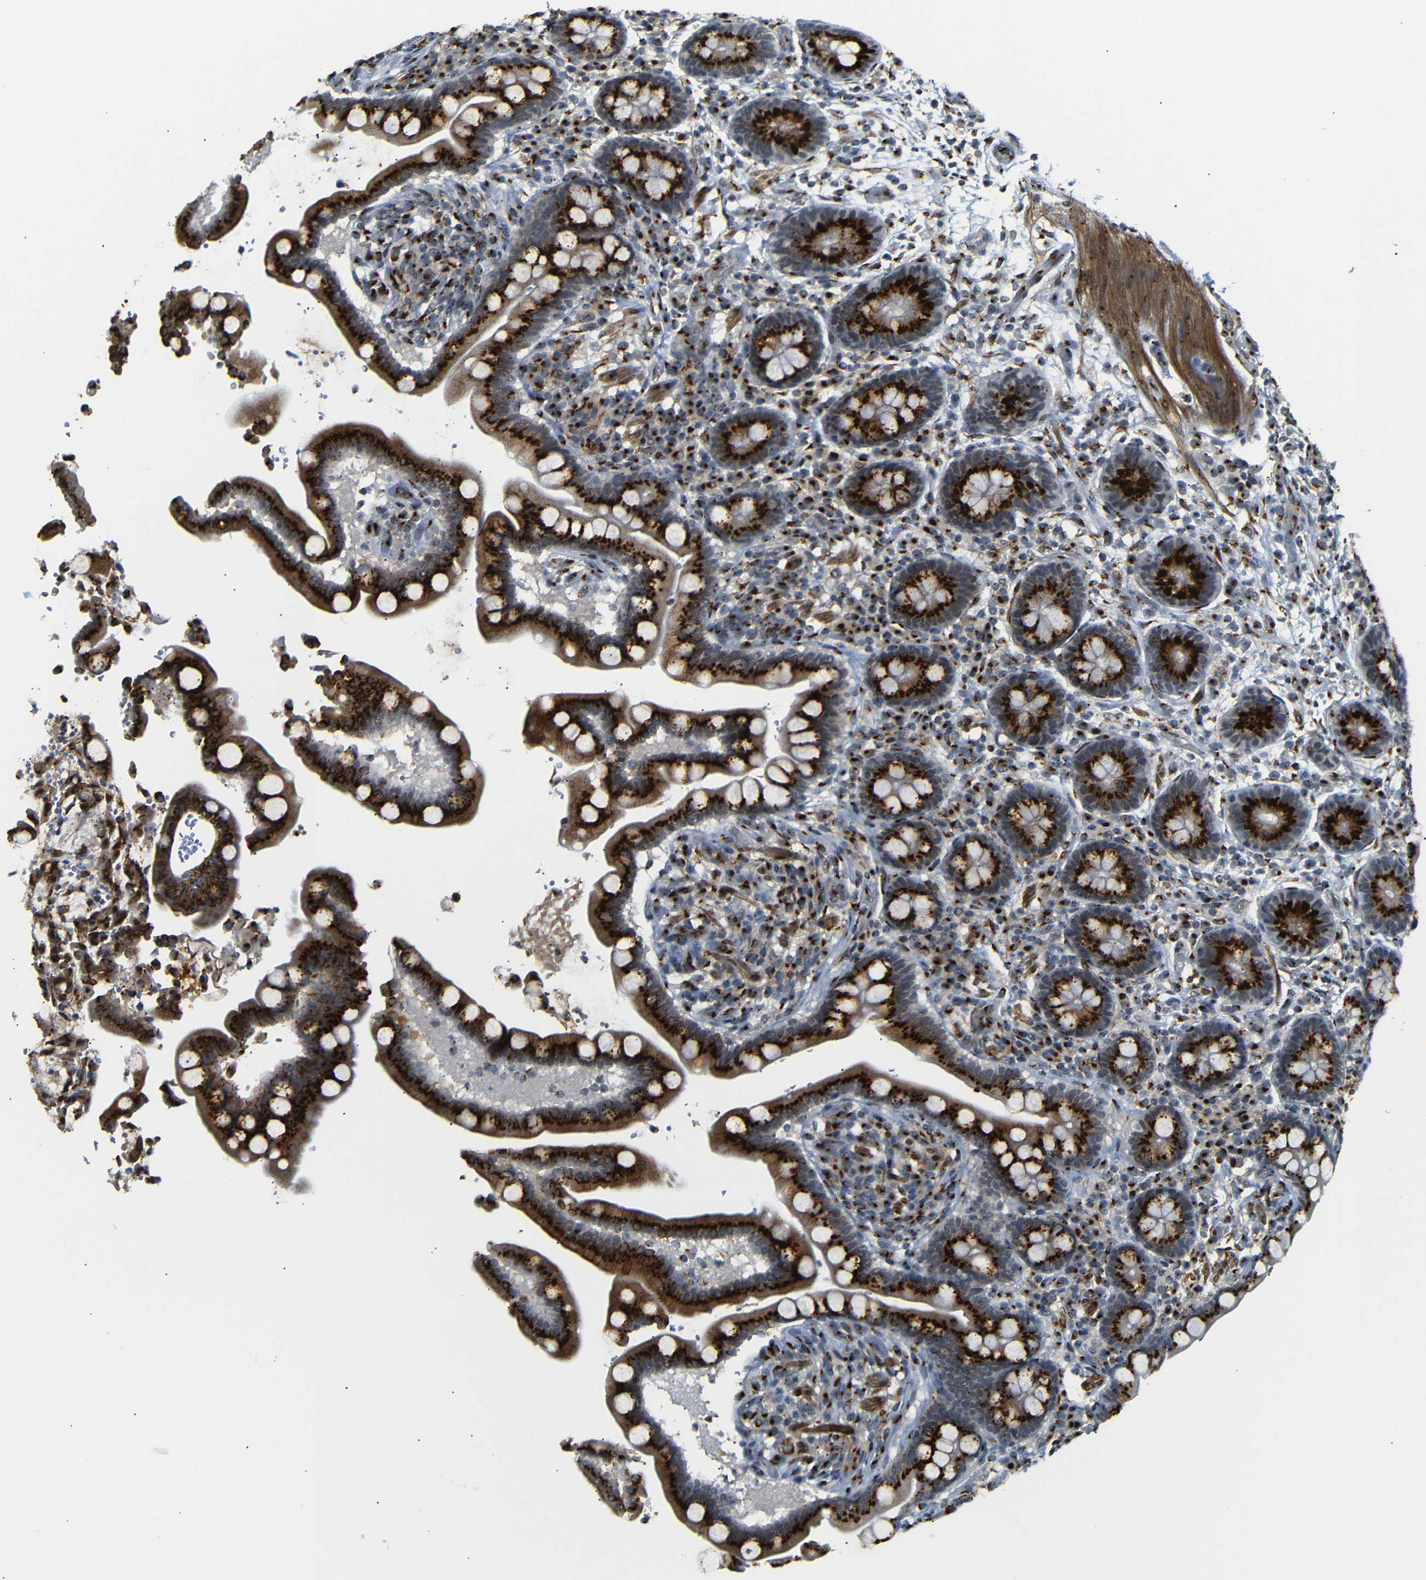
{"staining": {"intensity": "weak", "quantity": ">75%", "location": "cytoplasmic/membranous"}, "tissue": "colon", "cell_type": "Endothelial cells", "image_type": "normal", "snomed": [{"axis": "morphology", "description": "Normal tissue, NOS"}, {"axis": "topography", "description": "Colon"}], "caption": "Endothelial cells display low levels of weak cytoplasmic/membranous expression in about >75% of cells in benign human colon. Nuclei are stained in blue.", "gene": "TGOLN2", "patient": {"sex": "male", "age": 73}}